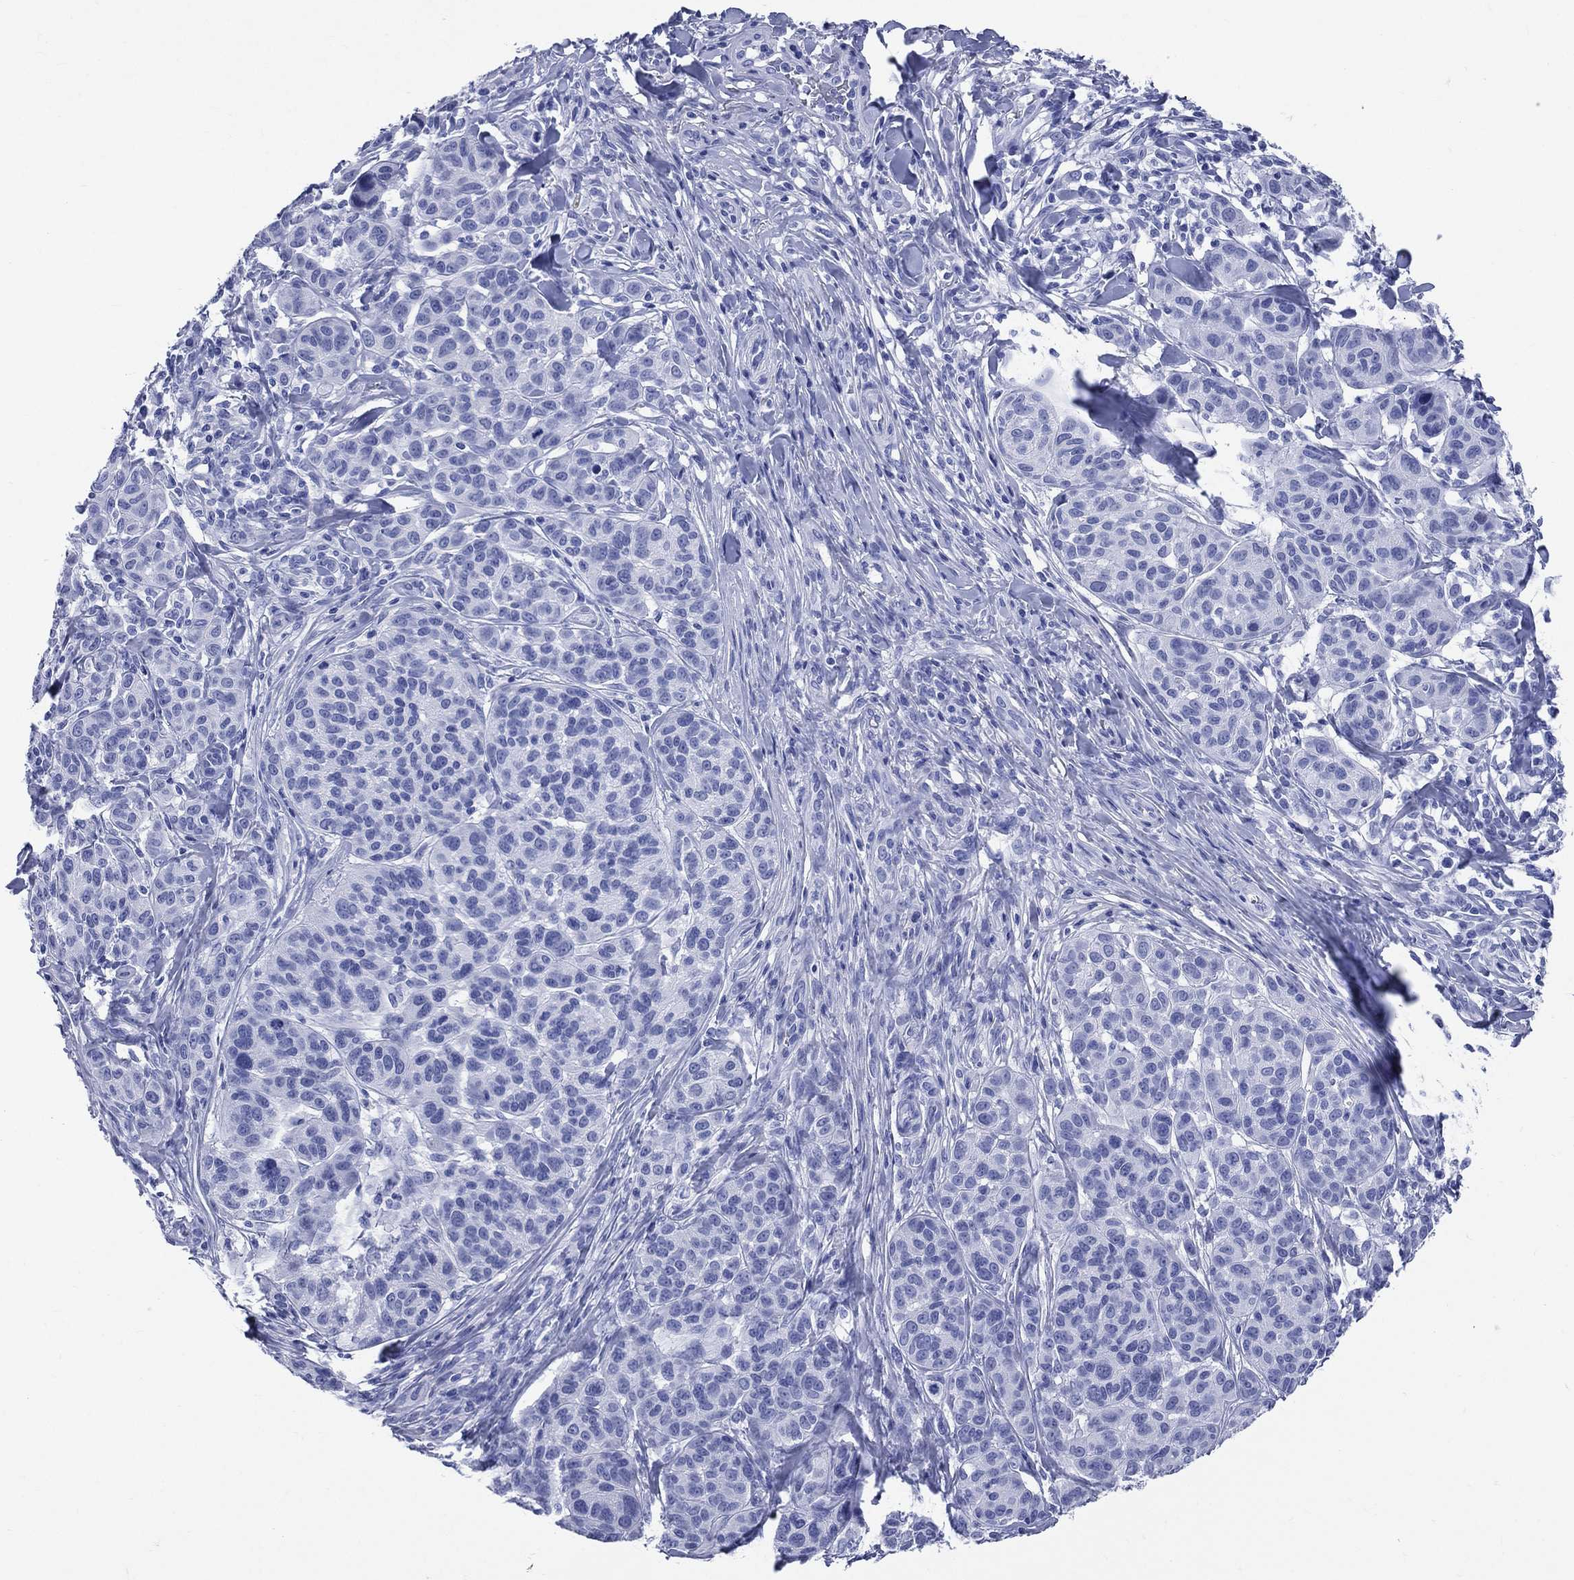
{"staining": {"intensity": "negative", "quantity": "none", "location": "none"}, "tissue": "melanoma", "cell_type": "Tumor cells", "image_type": "cancer", "snomed": [{"axis": "morphology", "description": "Malignant melanoma, NOS"}, {"axis": "topography", "description": "Skin"}], "caption": "Immunohistochemistry (IHC) photomicrograph of human malignant melanoma stained for a protein (brown), which reveals no staining in tumor cells.", "gene": "SYP", "patient": {"sex": "male", "age": 79}}